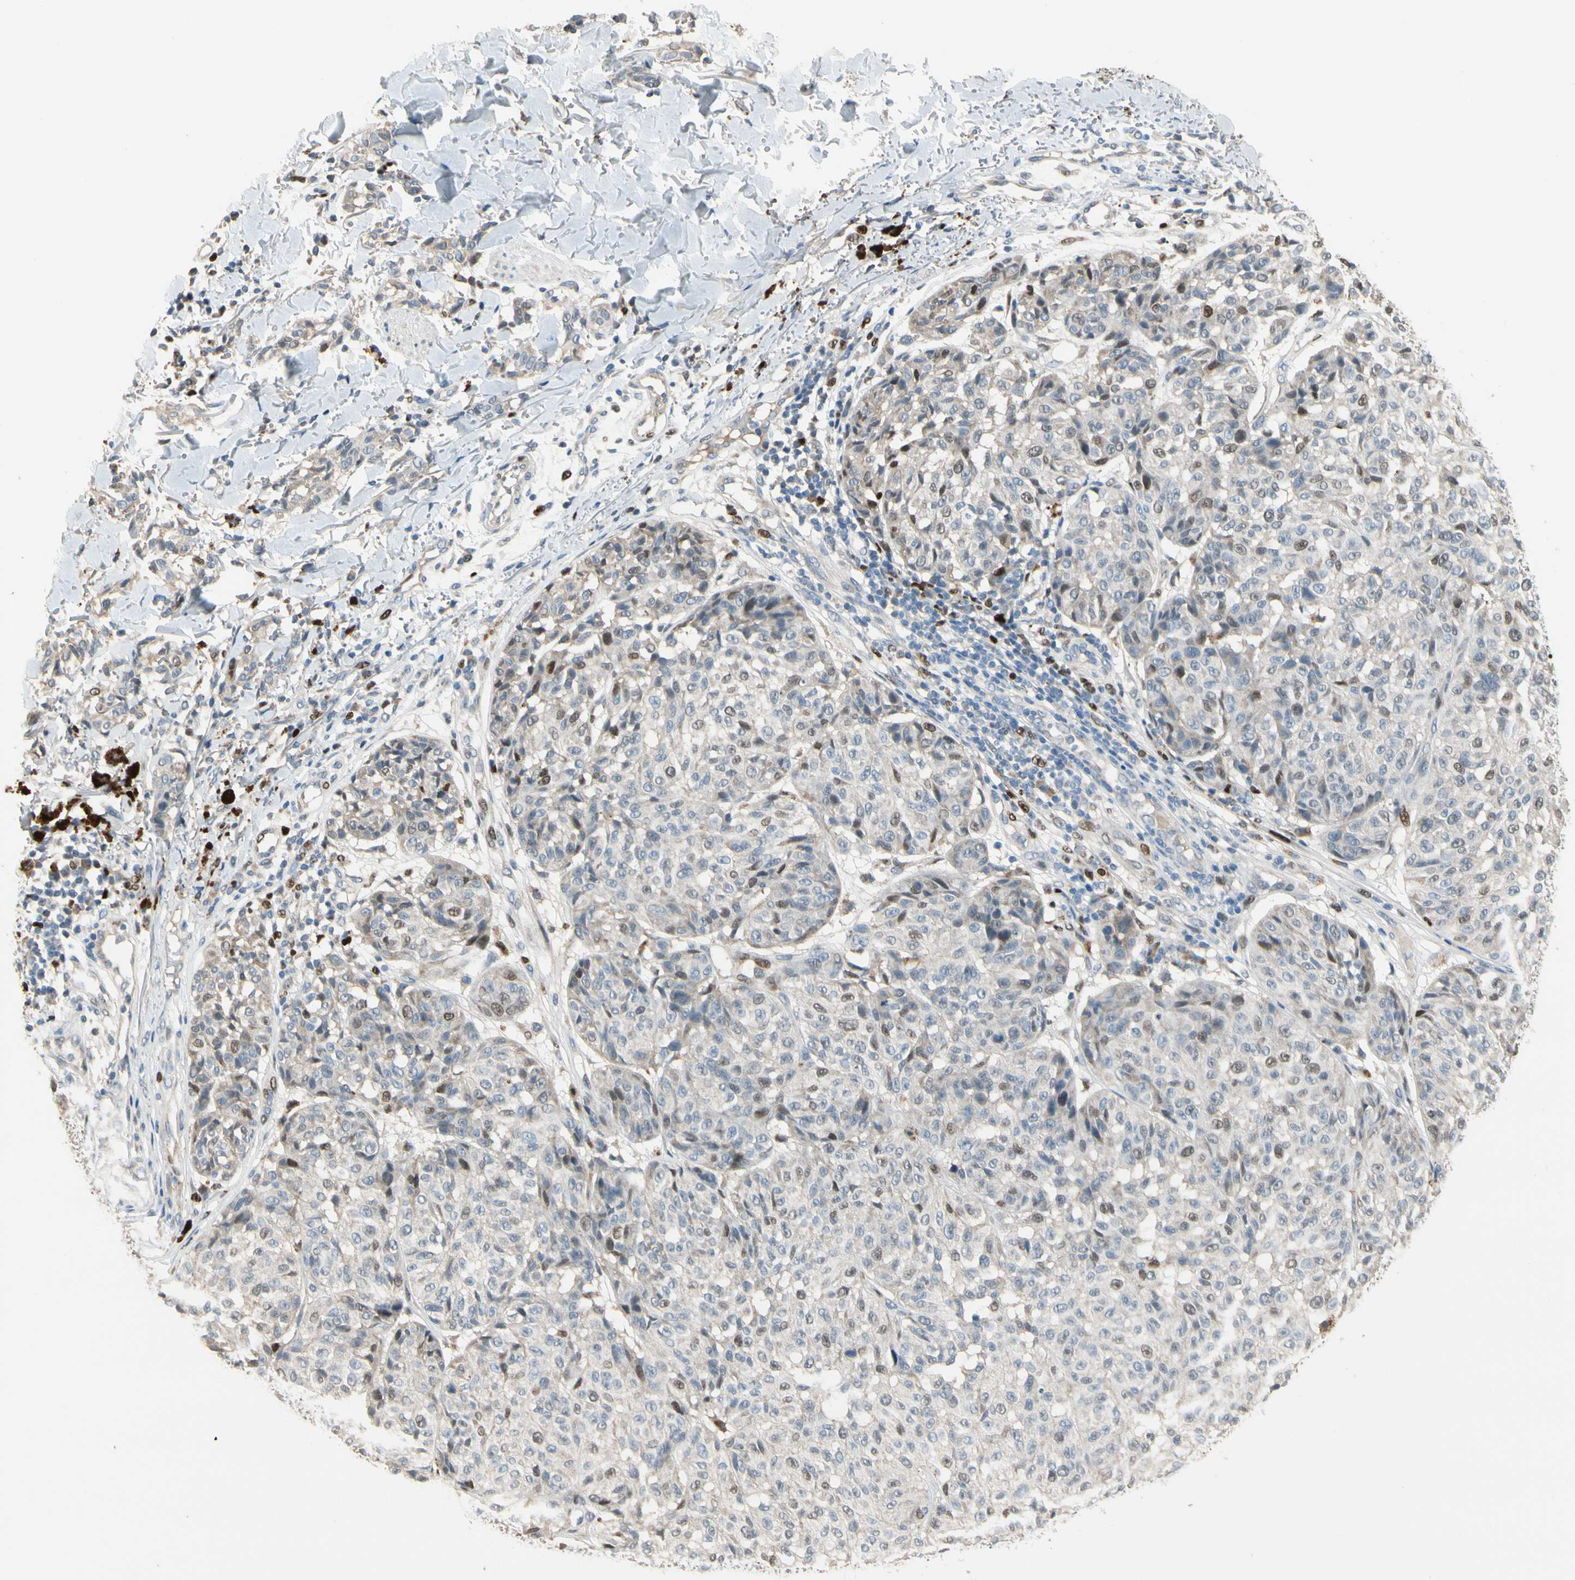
{"staining": {"intensity": "weak", "quantity": "<25%", "location": "nuclear"}, "tissue": "melanoma", "cell_type": "Tumor cells", "image_type": "cancer", "snomed": [{"axis": "morphology", "description": "Malignant melanoma, NOS"}, {"axis": "topography", "description": "Skin"}], "caption": "Immunohistochemistry (IHC) of human malignant melanoma exhibits no expression in tumor cells.", "gene": "ZKSCAN4", "patient": {"sex": "female", "age": 46}}